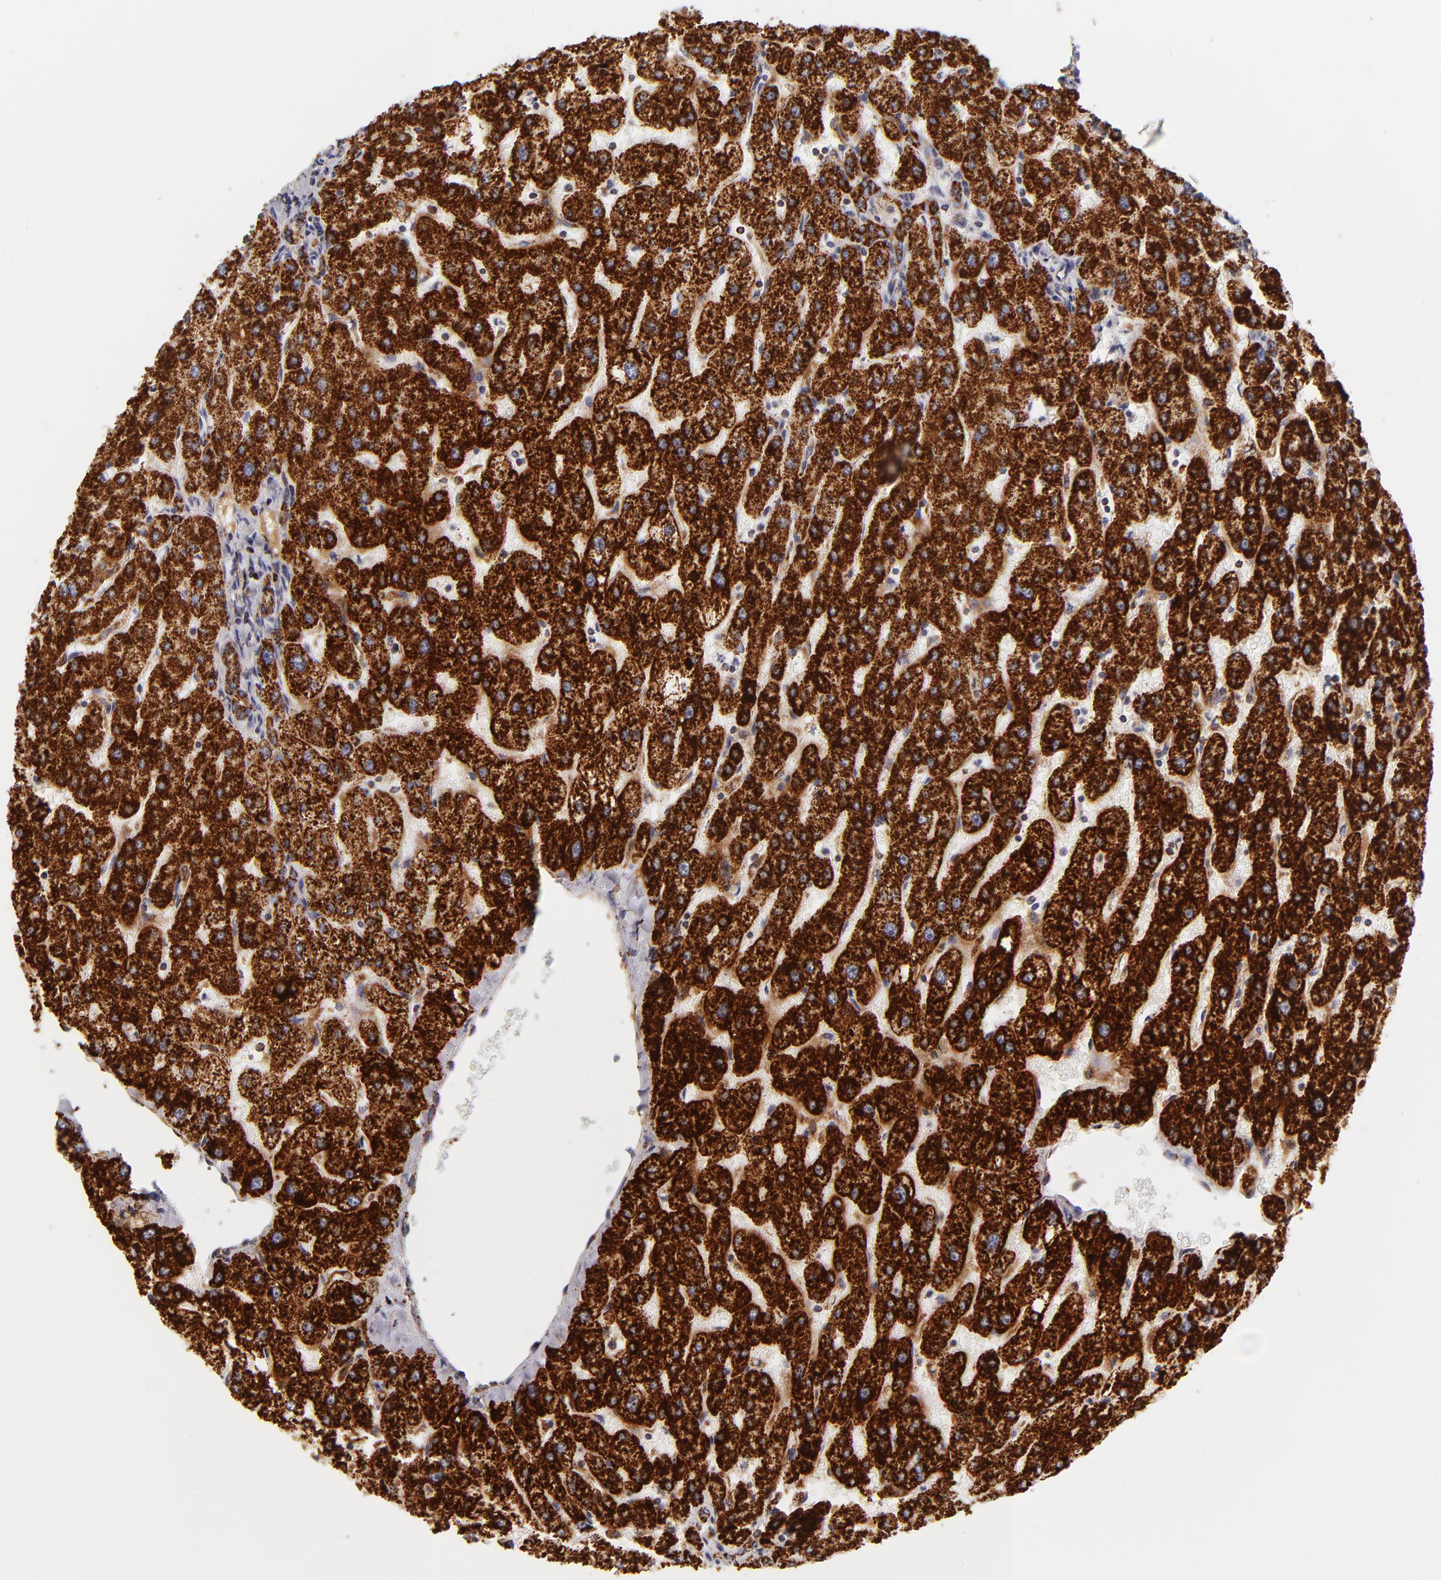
{"staining": {"intensity": "strong", "quantity": ">75%", "location": "cytoplasmic/membranous"}, "tissue": "liver", "cell_type": "Cholangiocytes", "image_type": "normal", "snomed": [{"axis": "morphology", "description": "Normal tissue, NOS"}, {"axis": "topography", "description": "Liver"}], "caption": "The photomicrograph demonstrates staining of benign liver, revealing strong cytoplasmic/membranous protein staining (brown color) within cholangiocytes. (DAB (3,3'-diaminobenzidine) = brown stain, brightfield microscopy at high magnification).", "gene": "ECHS1", "patient": {"sex": "male", "age": 67}}